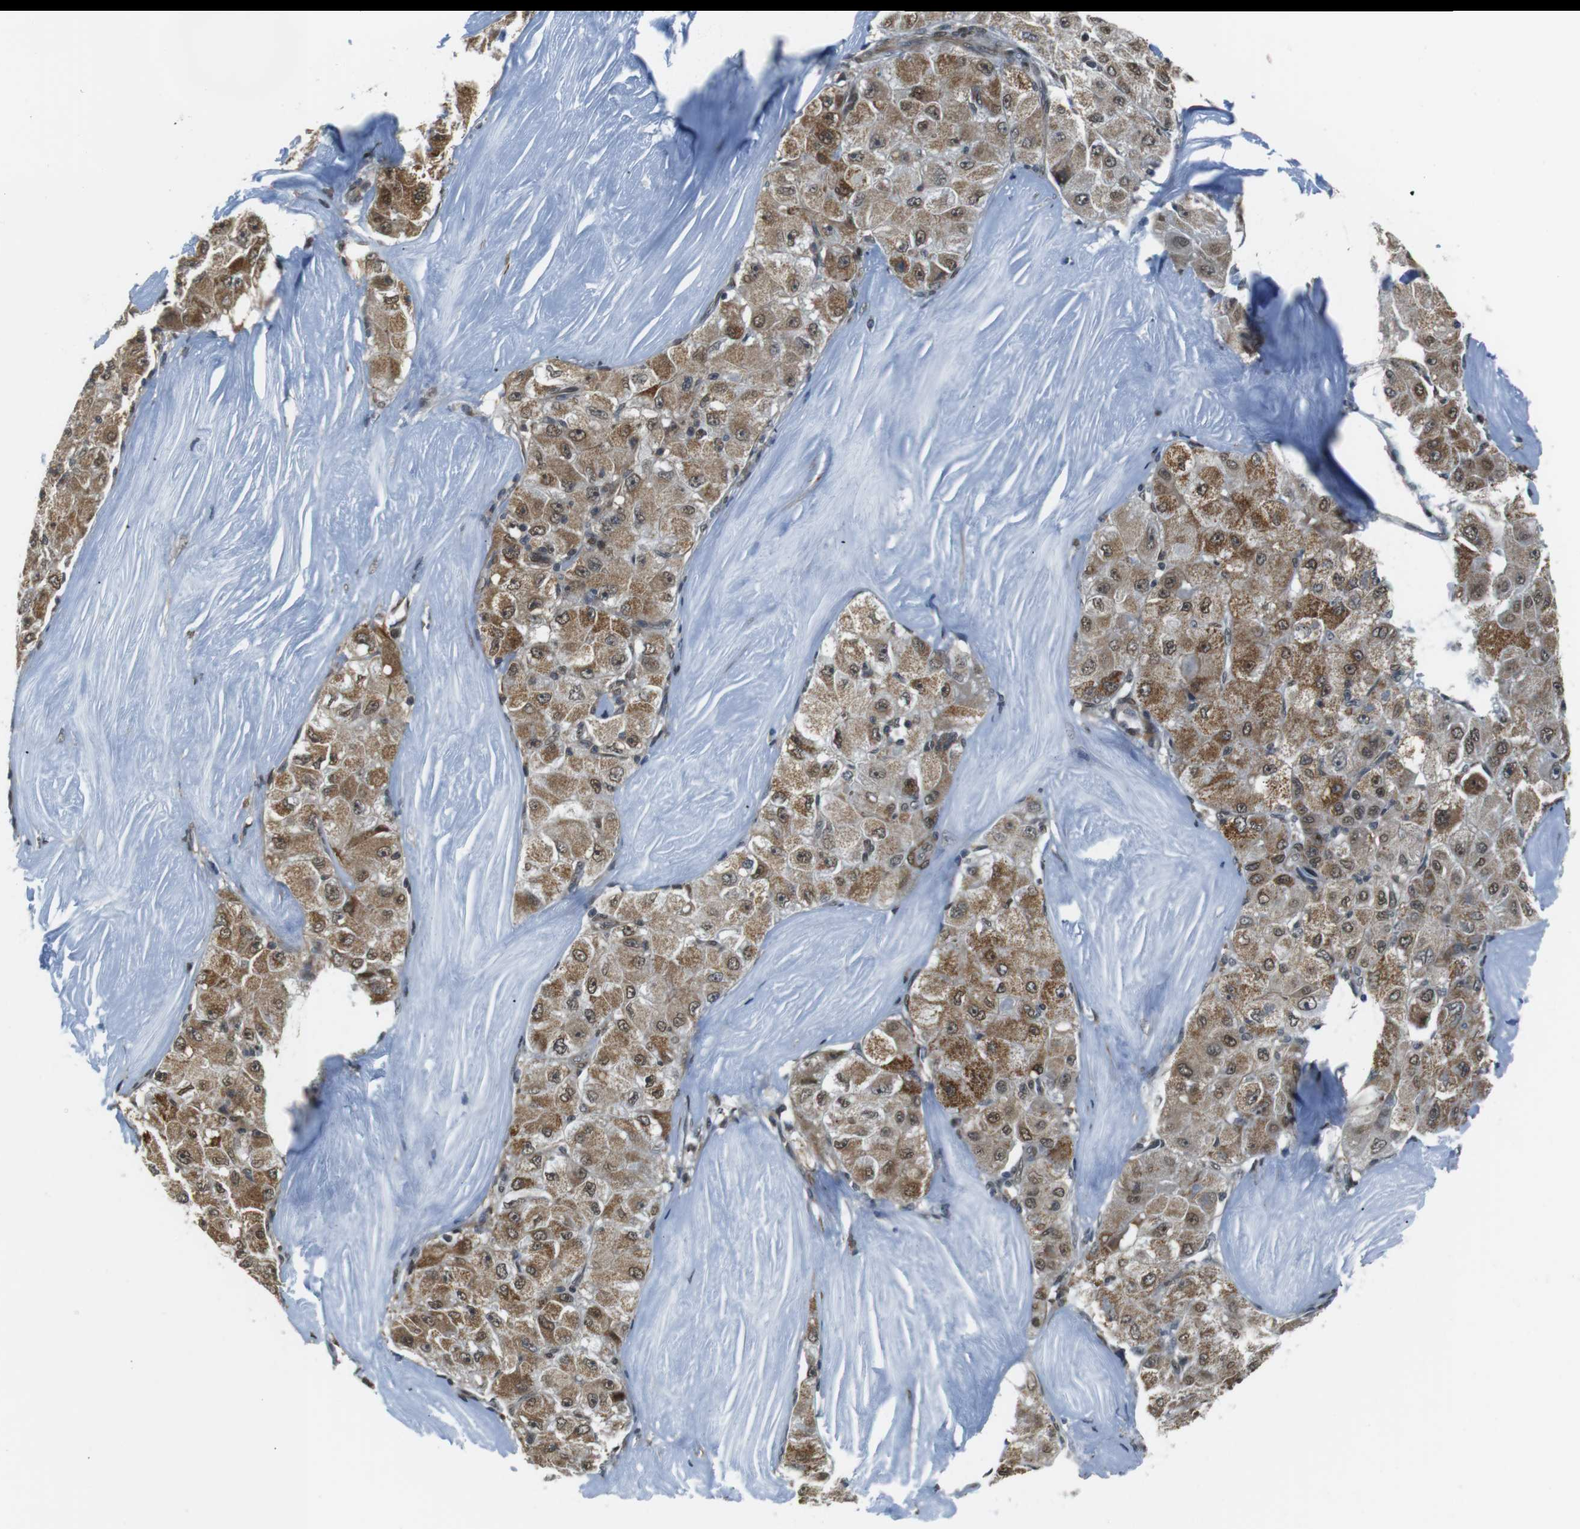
{"staining": {"intensity": "moderate", "quantity": ">75%", "location": "cytoplasmic/membranous"}, "tissue": "liver cancer", "cell_type": "Tumor cells", "image_type": "cancer", "snomed": [{"axis": "morphology", "description": "Carcinoma, Hepatocellular, NOS"}, {"axis": "topography", "description": "Liver"}], "caption": "An immunohistochemistry (IHC) photomicrograph of neoplastic tissue is shown. Protein staining in brown shows moderate cytoplasmic/membranous positivity in liver cancer (hepatocellular carcinoma) within tumor cells.", "gene": "USP7", "patient": {"sex": "male", "age": 80}}